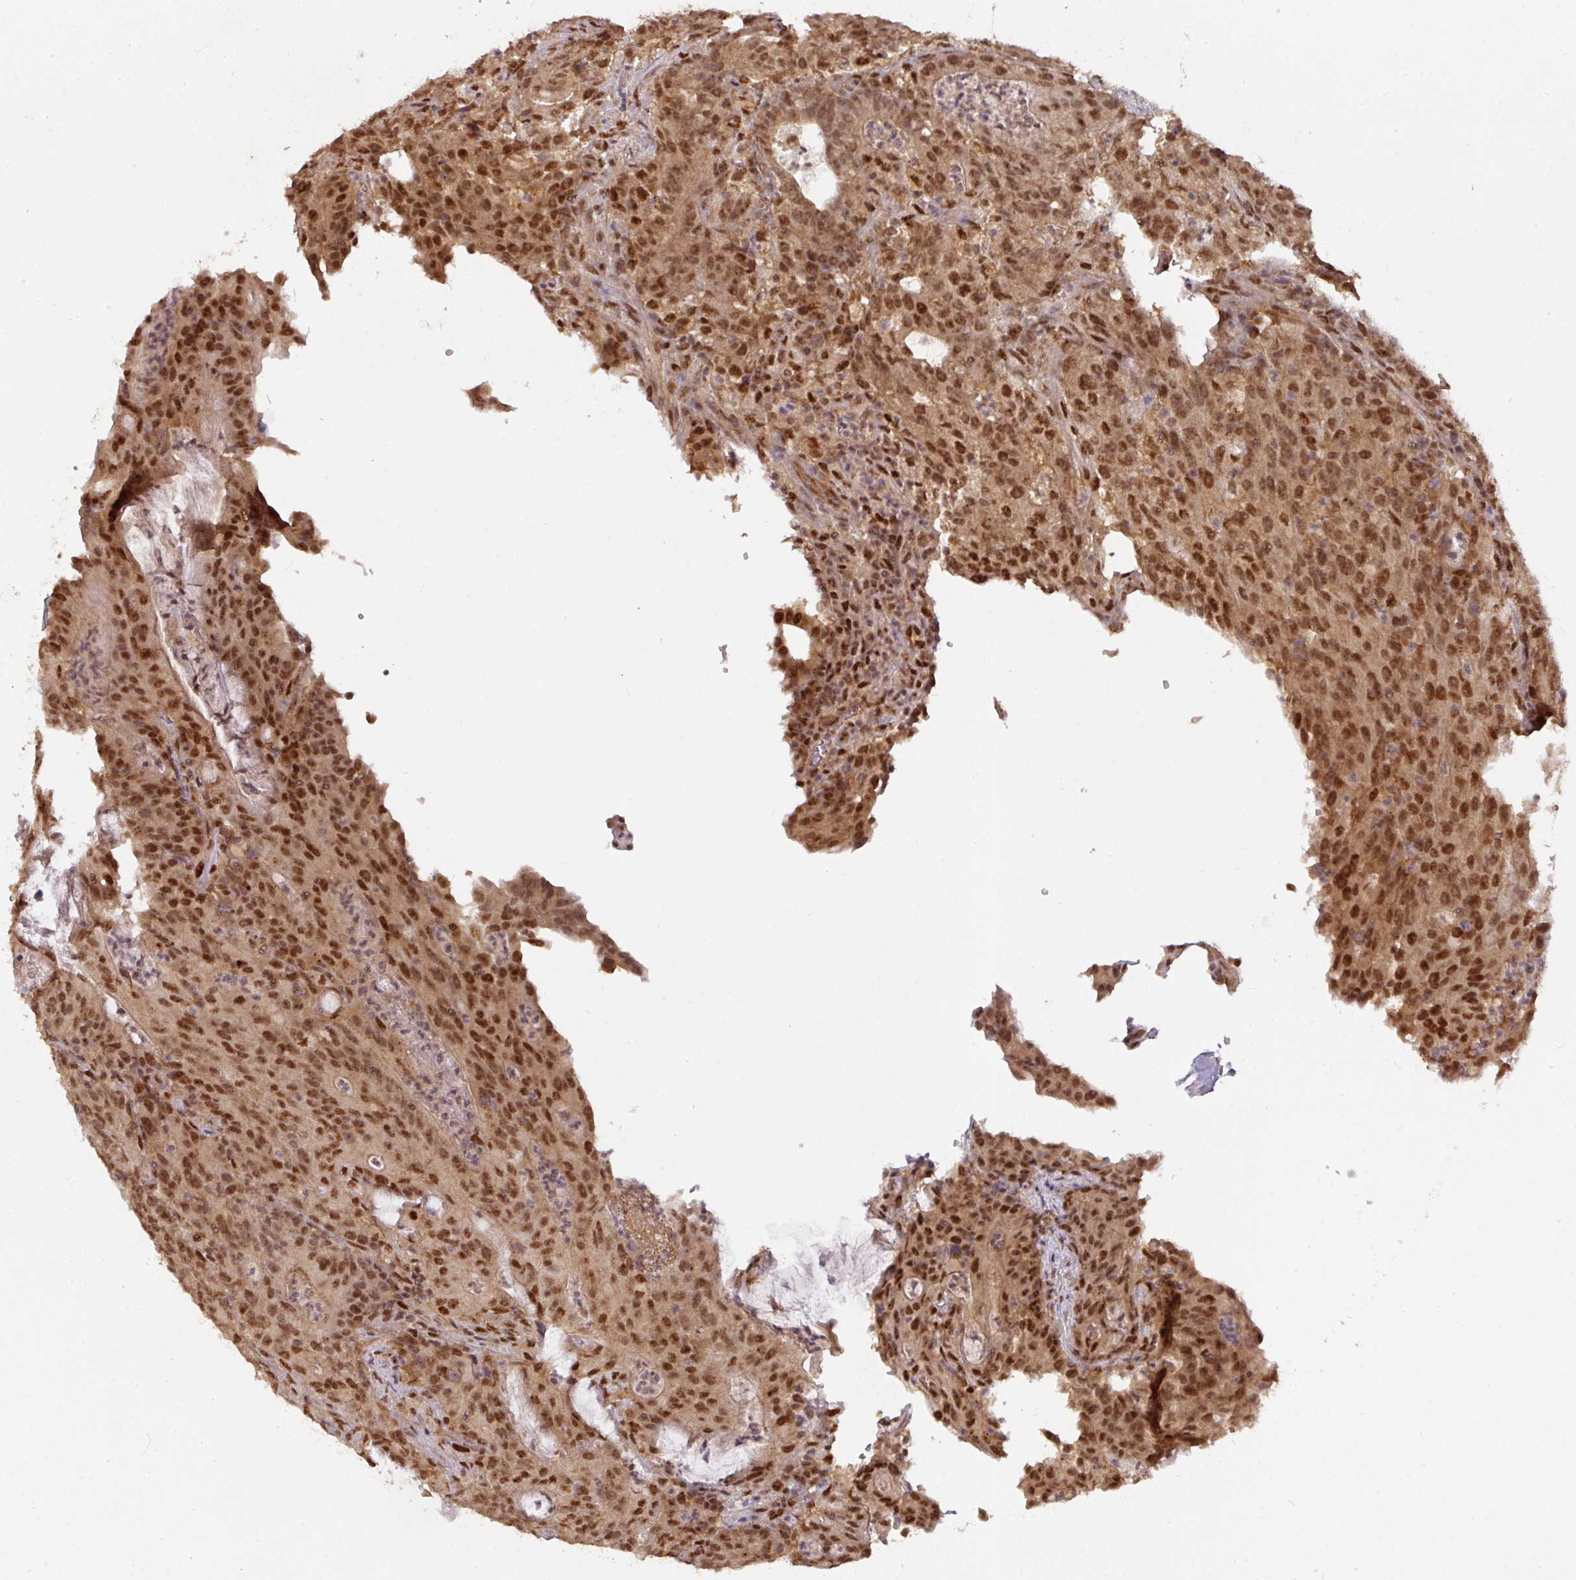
{"staining": {"intensity": "moderate", "quantity": ">75%", "location": "nuclear"}, "tissue": "colorectal cancer", "cell_type": "Tumor cells", "image_type": "cancer", "snomed": [{"axis": "morphology", "description": "Adenocarcinoma, NOS"}, {"axis": "topography", "description": "Colon"}], "caption": "Human colorectal cancer stained with a brown dye displays moderate nuclear positive positivity in approximately >75% of tumor cells.", "gene": "RANBP9", "patient": {"sex": "male", "age": 83}}